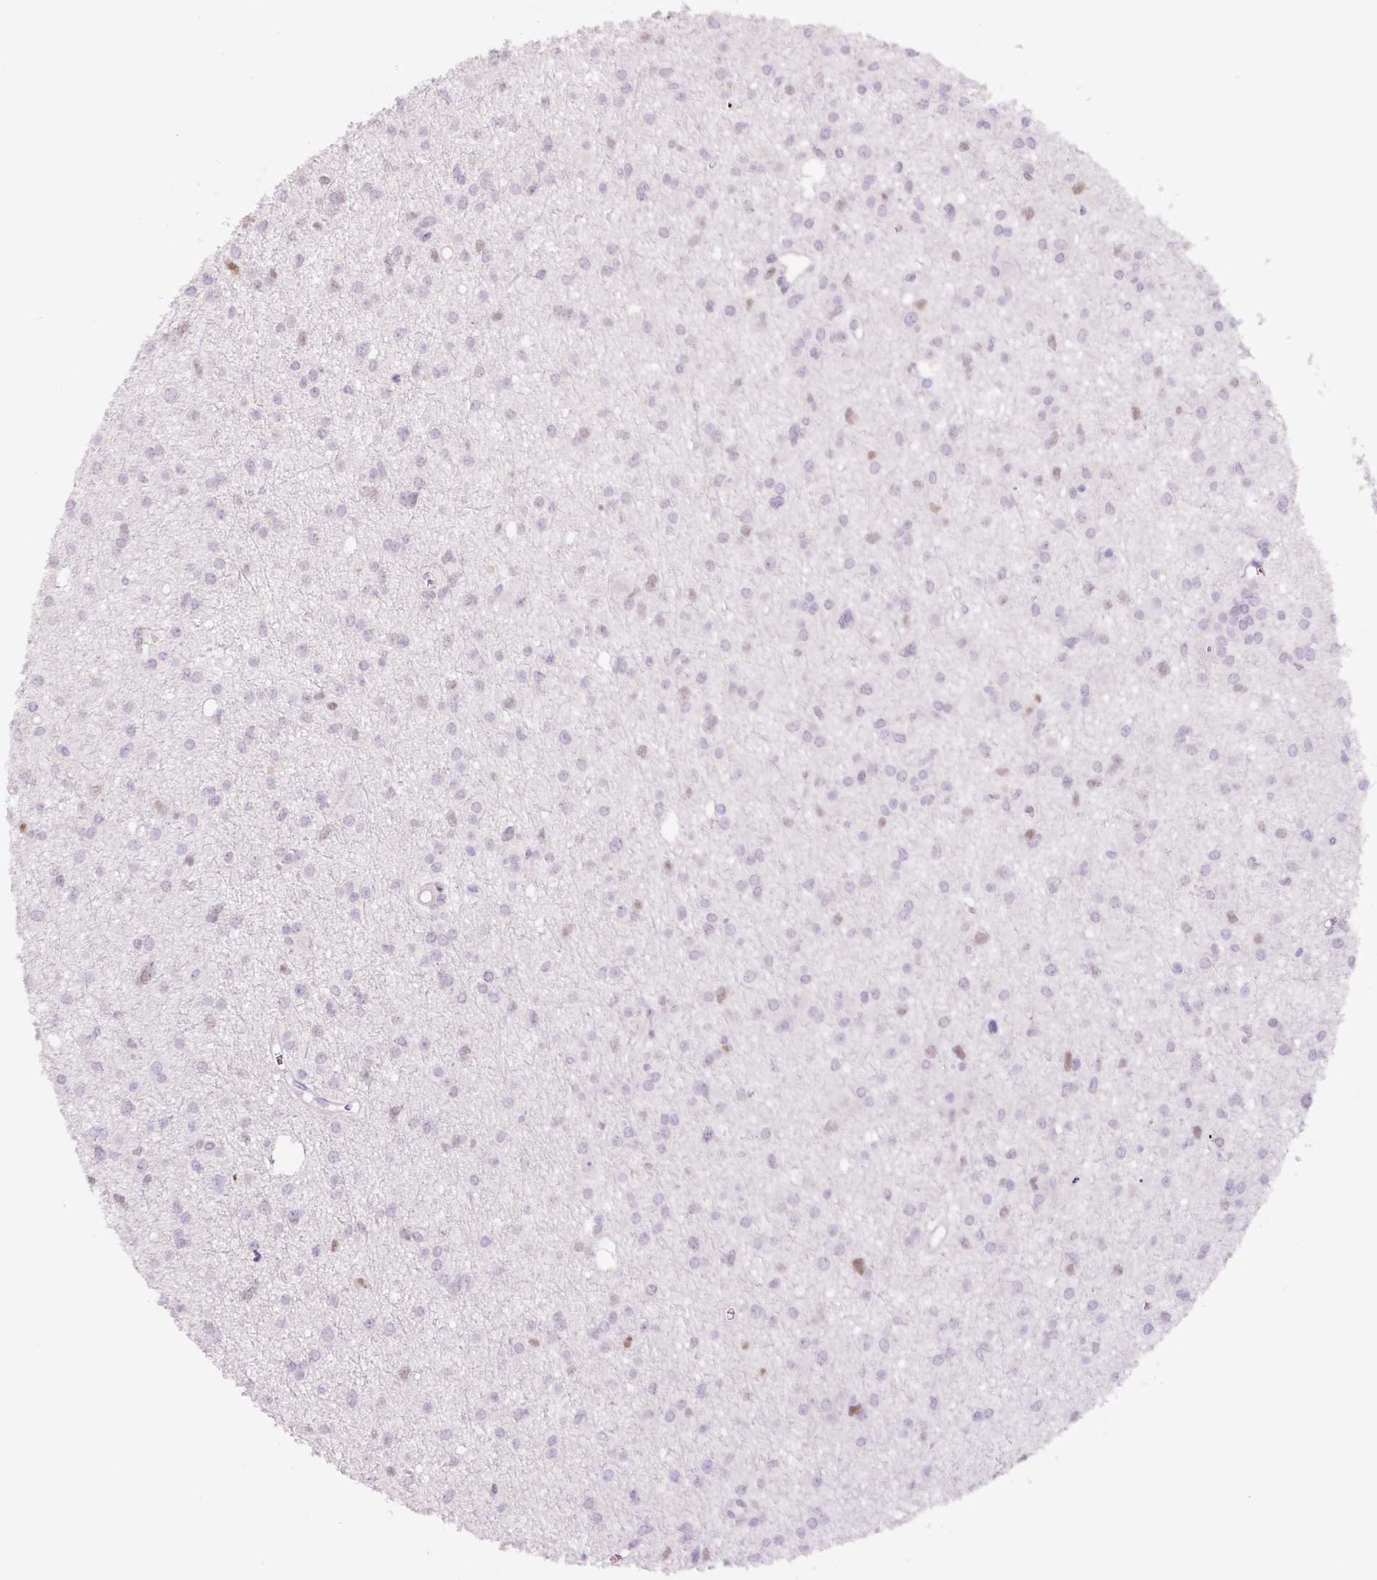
{"staining": {"intensity": "weak", "quantity": "25%-75%", "location": "nuclear"}, "tissue": "glioma", "cell_type": "Tumor cells", "image_type": "cancer", "snomed": [{"axis": "morphology", "description": "Glioma, malignant, High grade"}, {"axis": "topography", "description": "Brain"}], "caption": "This is a photomicrograph of immunohistochemistry staining of malignant high-grade glioma, which shows weak staining in the nuclear of tumor cells.", "gene": "SIX1", "patient": {"sex": "male", "age": 23}}